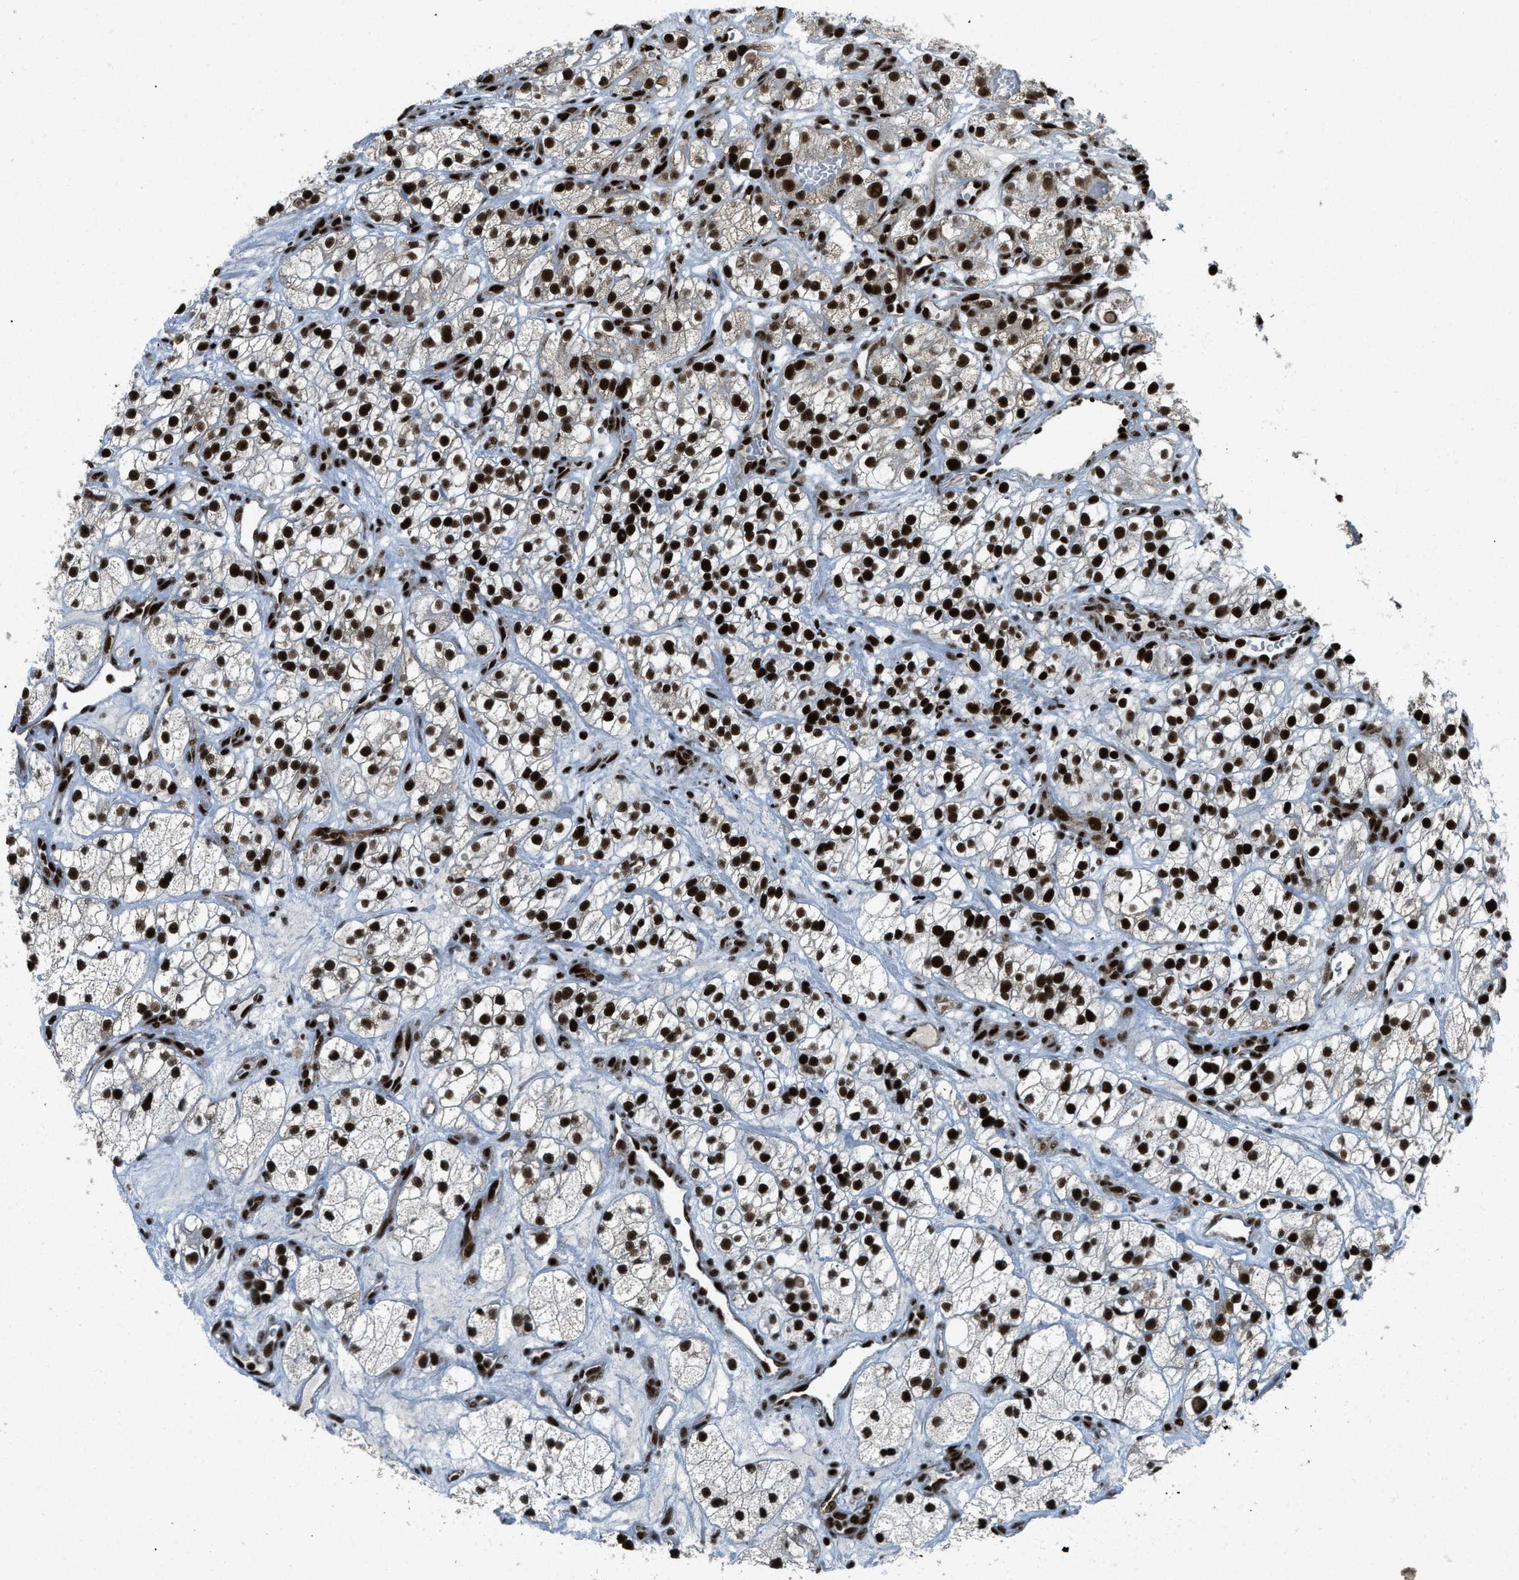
{"staining": {"intensity": "strong", "quantity": ">75%", "location": "nuclear"}, "tissue": "renal cancer", "cell_type": "Tumor cells", "image_type": "cancer", "snomed": [{"axis": "morphology", "description": "Adenocarcinoma, NOS"}, {"axis": "topography", "description": "Kidney"}], "caption": "DAB (3,3'-diaminobenzidine) immunohistochemical staining of human renal cancer demonstrates strong nuclear protein staining in about >75% of tumor cells. (DAB IHC with brightfield microscopy, high magnification).", "gene": "GABPB1", "patient": {"sex": "female", "age": 57}}